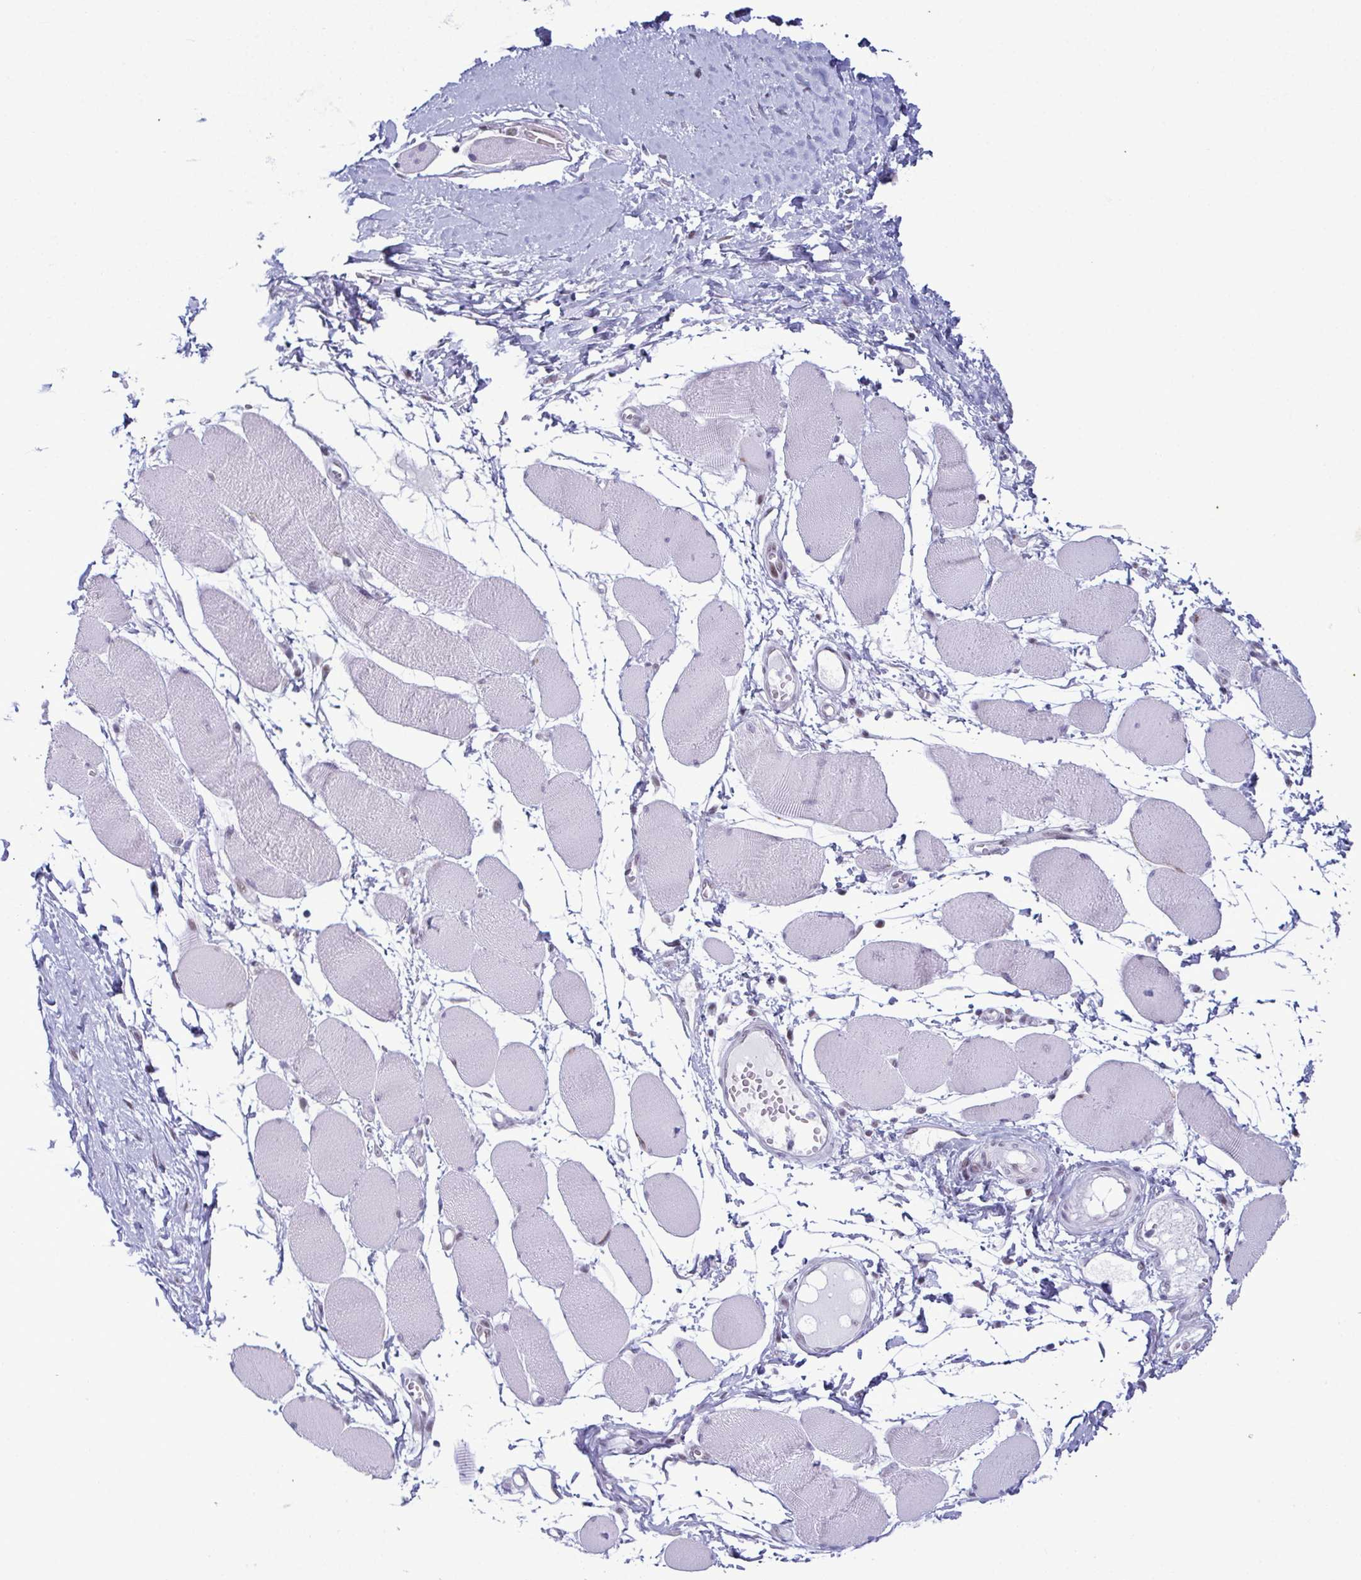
{"staining": {"intensity": "weak", "quantity": "<25%", "location": "nuclear"}, "tissue": "skeletal muscle", "cell_type": "Myocytes", "image_type": "normal", "snomed": [{"axis": "morphology", "description": "Normal tissue, NOS"}, {"axis": "topography", "description": "Skeletal muscle"}], "caption": "Micrograph shows no significant protein expression in myocytes of unremarkable skeletal muscle.", "gene": "RBM7", "patient": {"sex": "female", "age": 75}}